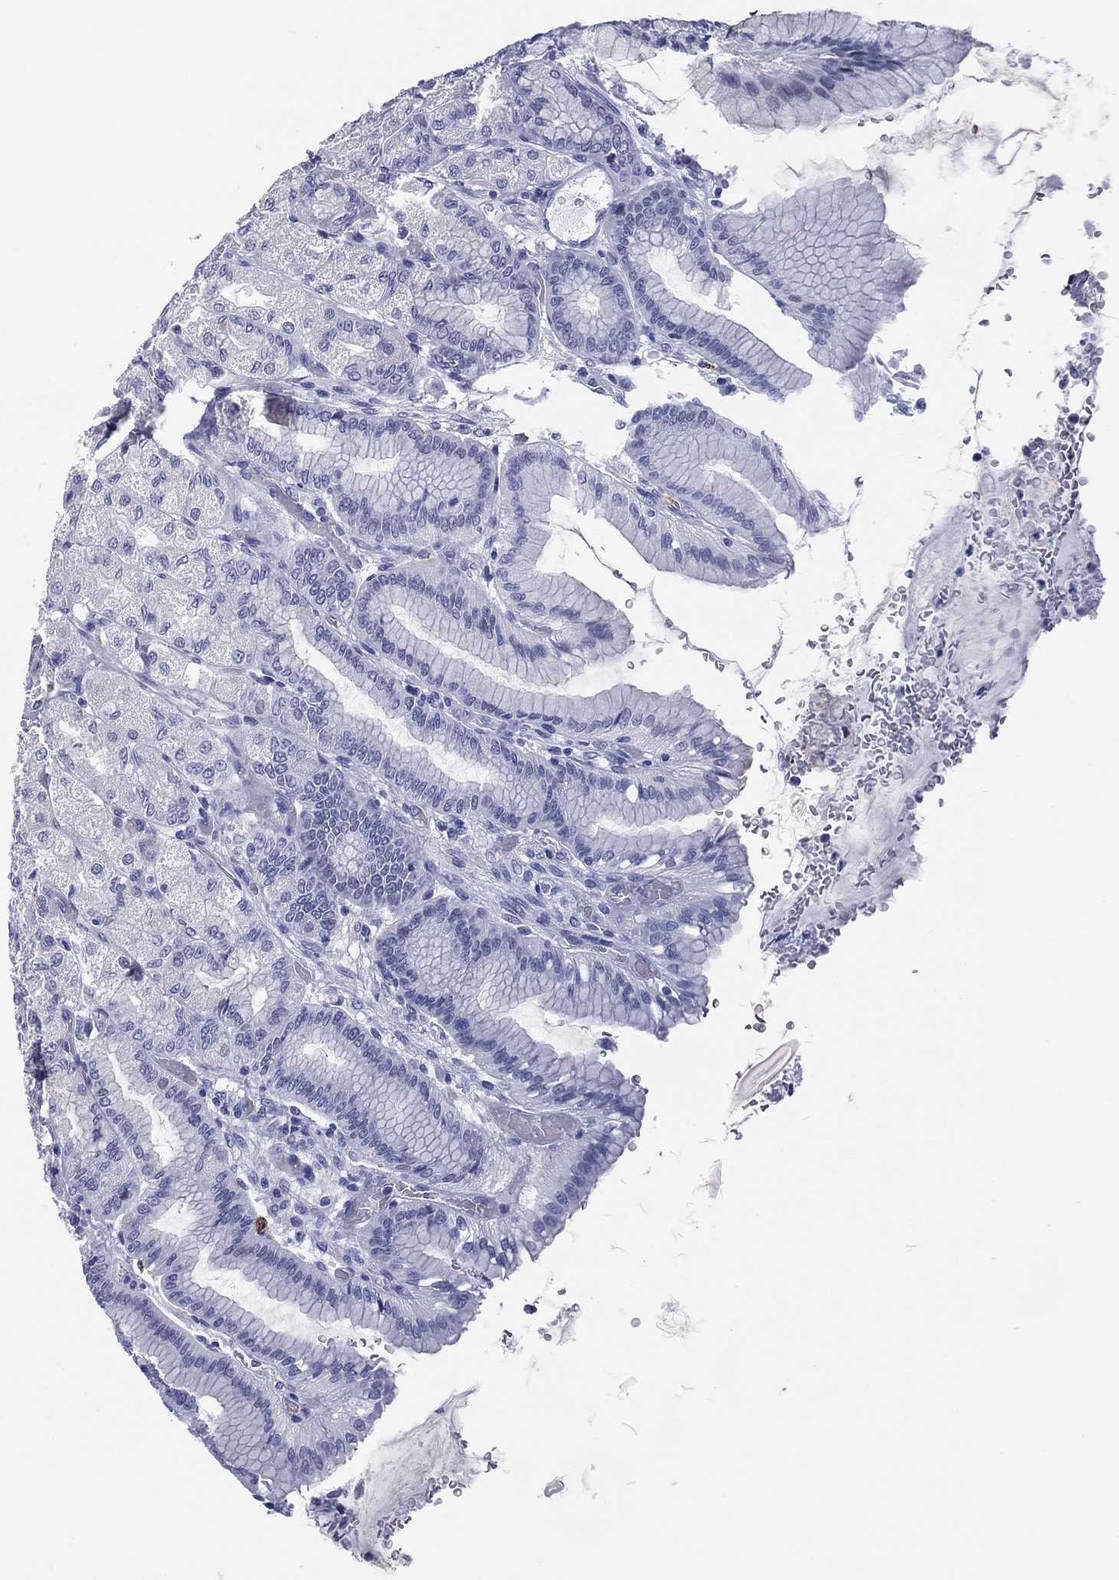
{"staining": {"intensity": "negative", "quantity": "none", "location": "none"}, "tissue": "stomach", "cell_type": "Glandular cells", "image_type": "normal", "snomed": [{"axis": "morphology", "description": "Normal tissue, NOS"}, {"axis": "morphology", "description": "Adenocarcinoma, NOS"}, {"axis": "morphology", "description": "Adenocarcinoma, High grade"}, {"axis": "topography", "description": "Stomach, upper"}, {"axis": "topography", "description": "Stomach"}], "caption": "An image of stomach stained for a protein exhibits no brown staining in glandular cells. The staining is performed using DAB brown chromogen with nuclei counter-stained in using hematoxylin.", "gene": "HLA", "patient": {"sex": "female", "age": 65}}